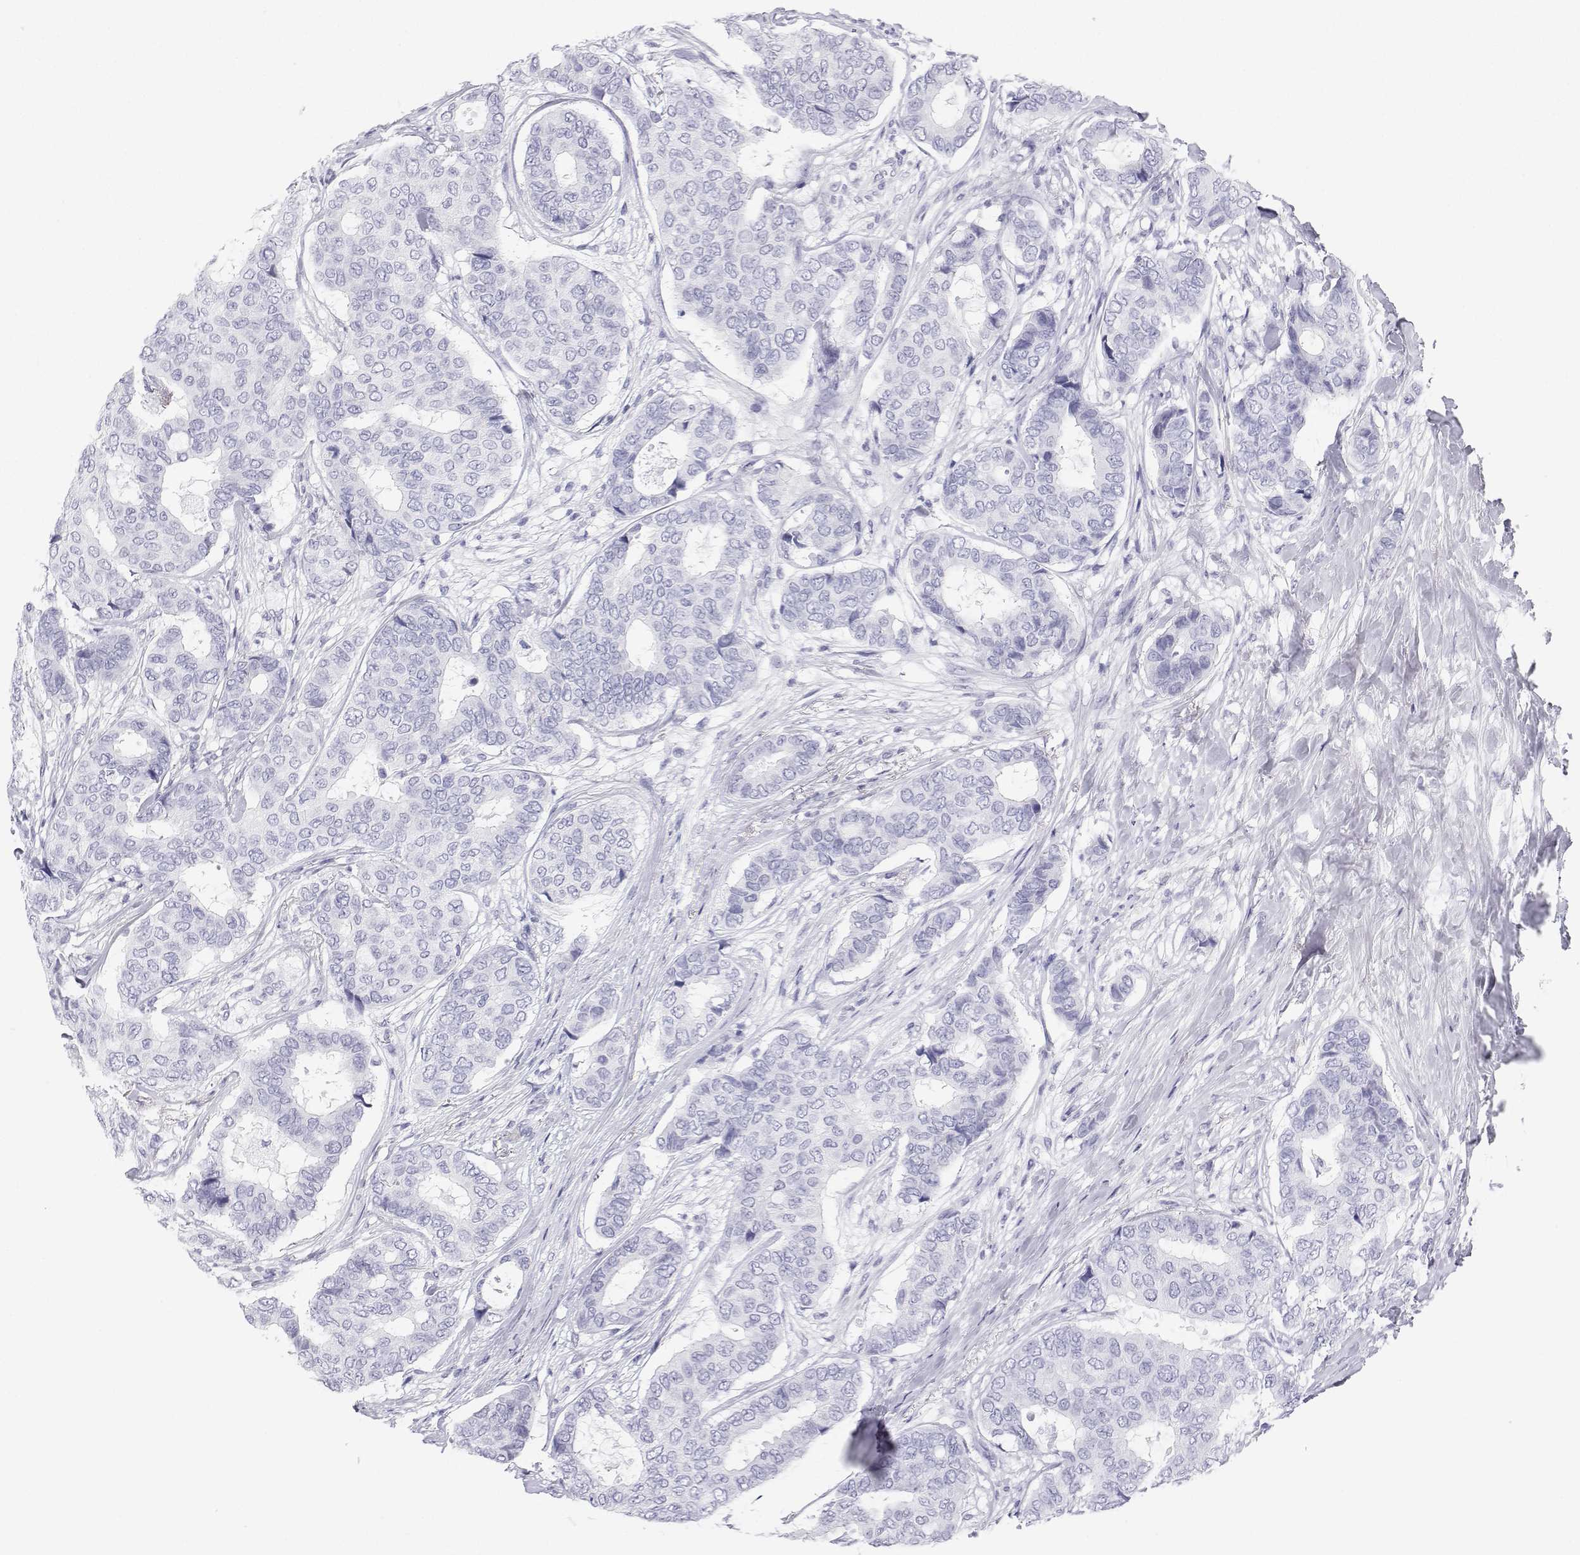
{"staining": {"intensity": "negative", "quantity": "none", "location": "none"}, "tissue": "breast cancer", "cell_type": "Tumor cells", "image_type": "cancer", "snomed": [{"axis": "morphology", "description": "Duct carcinoma"}, {"axis": "topography", "description": "Breast"}], "caption": "The IHC histopathology image has no significant expression in tumor cells of intraductal carcinoma (breast) tissue.", "gene": "SFTPB", "patient": {"sex": "female", "age": 75}}